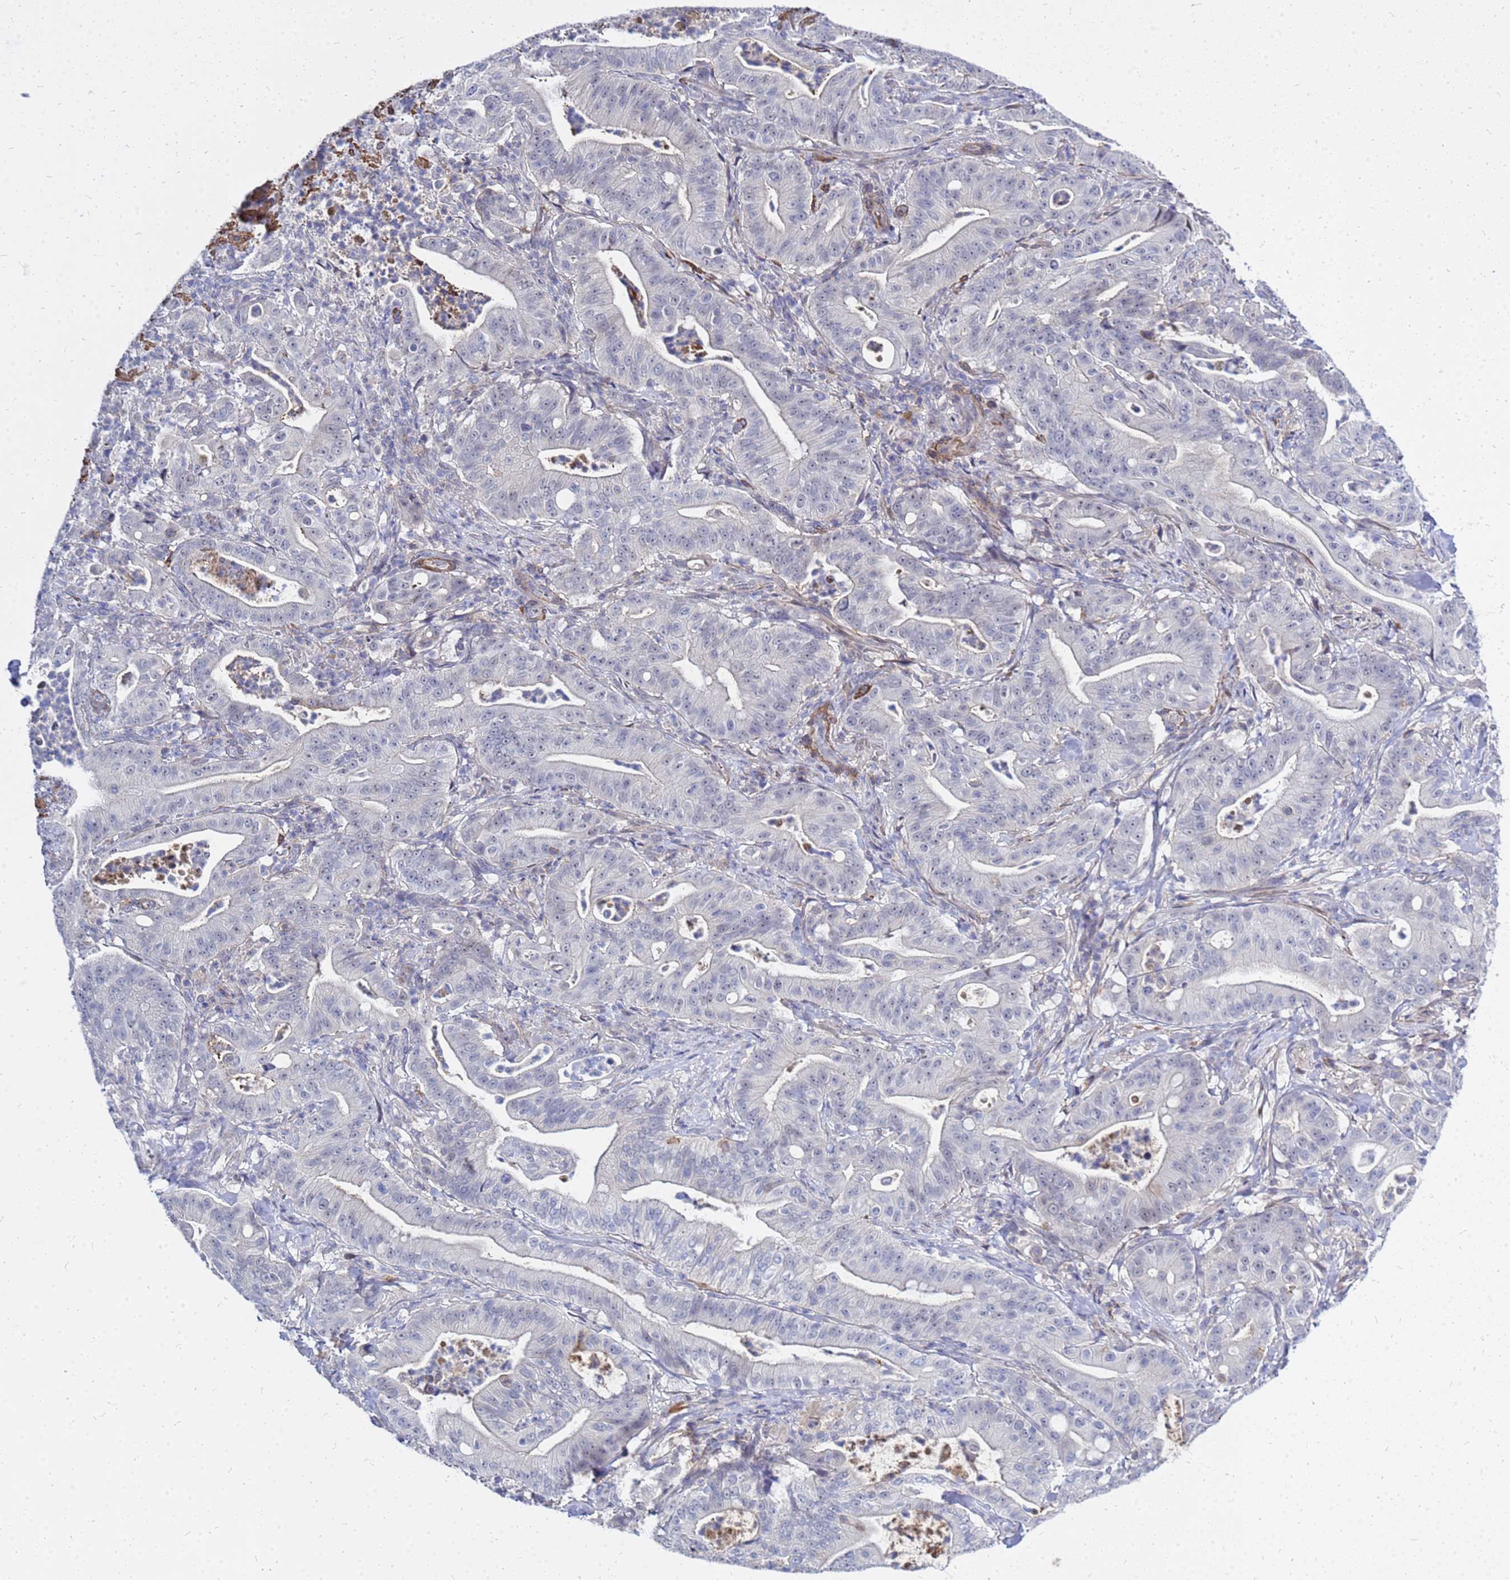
{"staining": {"intensity": "negative", "quantity": "none", "location": "none"}, "tissue": "pancreatic cancer", "cell_type": "Tumor cells", "image_type": "cancer", "snomed": [{"axis": "morphology", "description": "Adenocarcinoma, NOS"}, {"axis": "topography", "description": "Pancreas"}], "caption": "An image of adenocarcinoma (pancreatic) stained for a protein exhibits no brown staining in tumor cells.", "gene": "SRGAP3", "patient": {"sex": "male", "age": 71}}